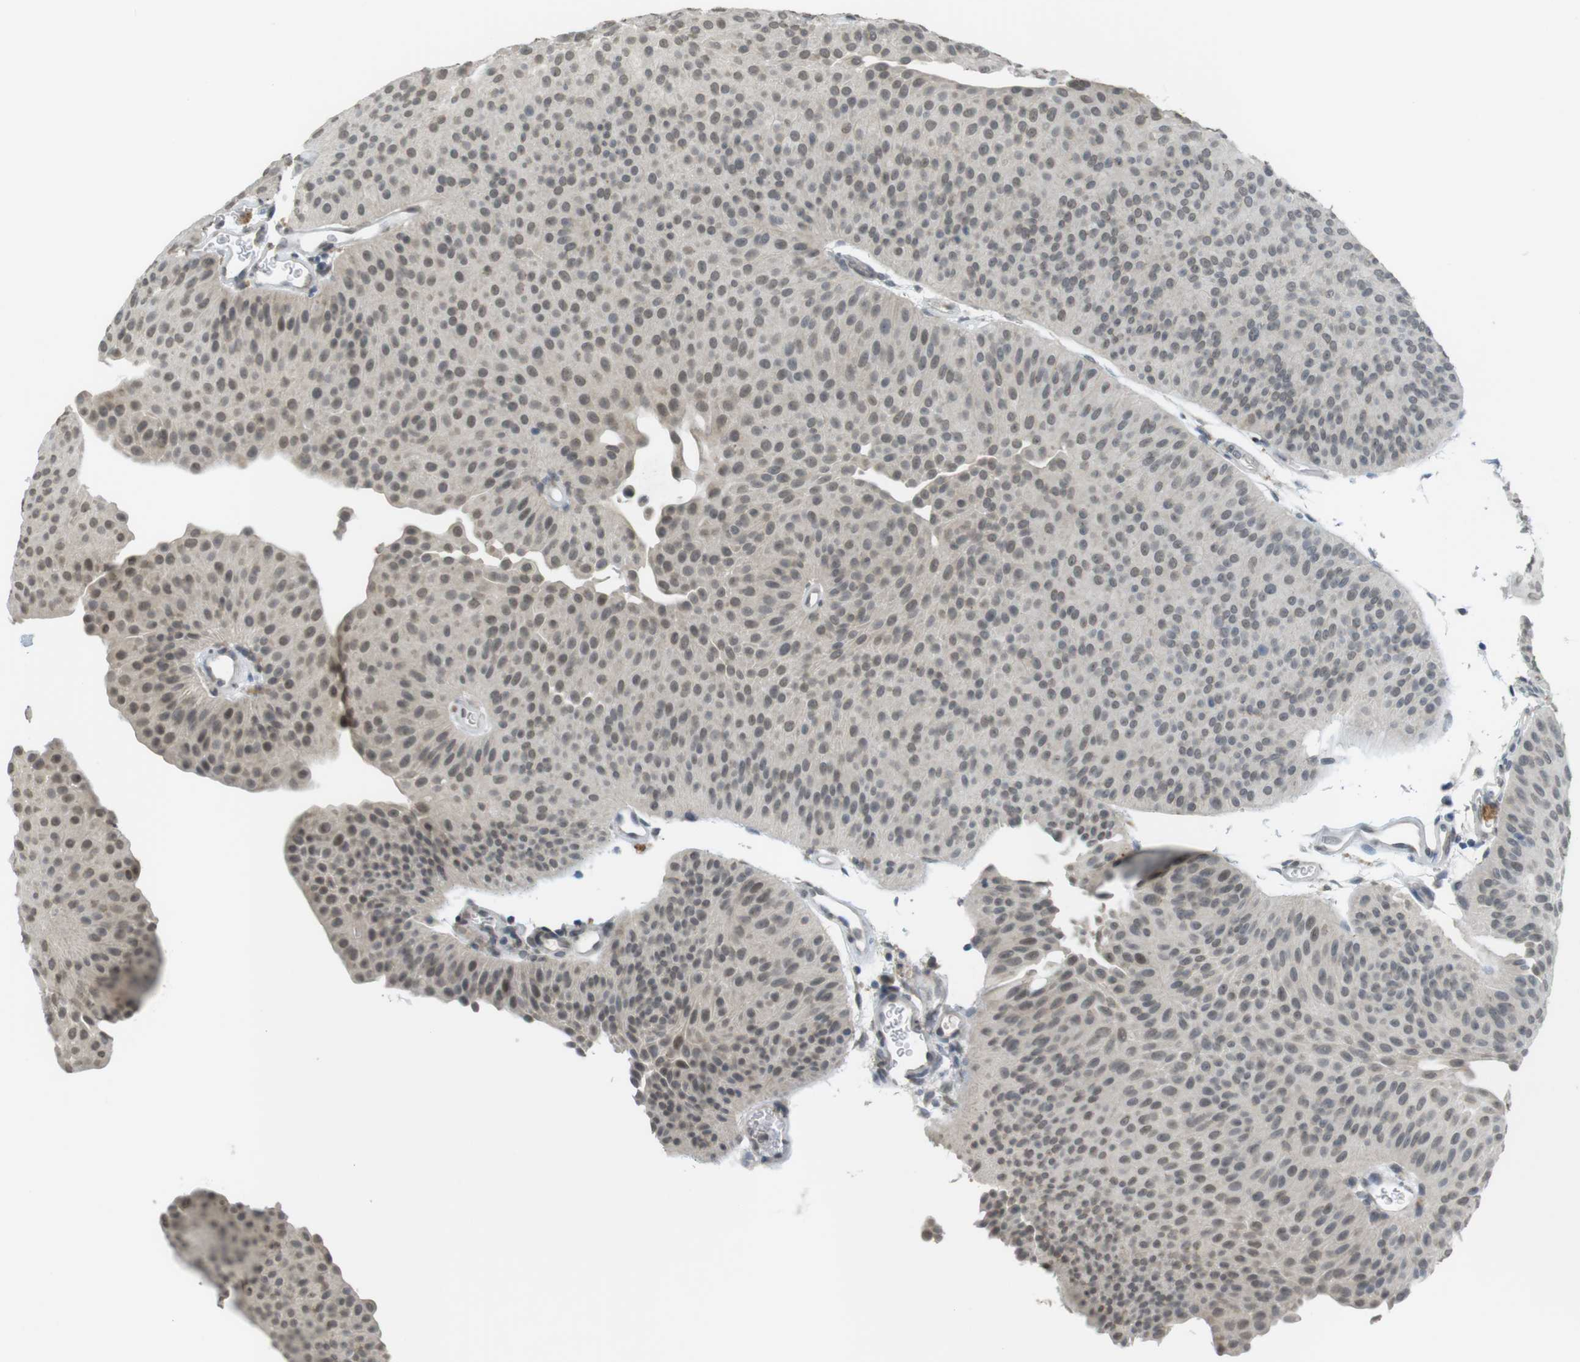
{"staining": {"intensity": "weak", "quantity": ">75%", "location": "nuclear"}, "tissue": "urothelial cancer", "cell_type": "Tumor cells", "image_type": "cancer", "snomed": [{"axis": "morphology", "description": "Urothelial carcinoma, Low grade"}, {"axis": "topography", "description": "Urinary bladder"}], "caption": "IHC (DAB (3,3'-diaminobenzidine)) staining of urothelial cancer exhibits weak nuclear protein staining in about >75% of tumor cells.", "gene": "FZD10", "patient": {"sex": "female", "age": 60}}